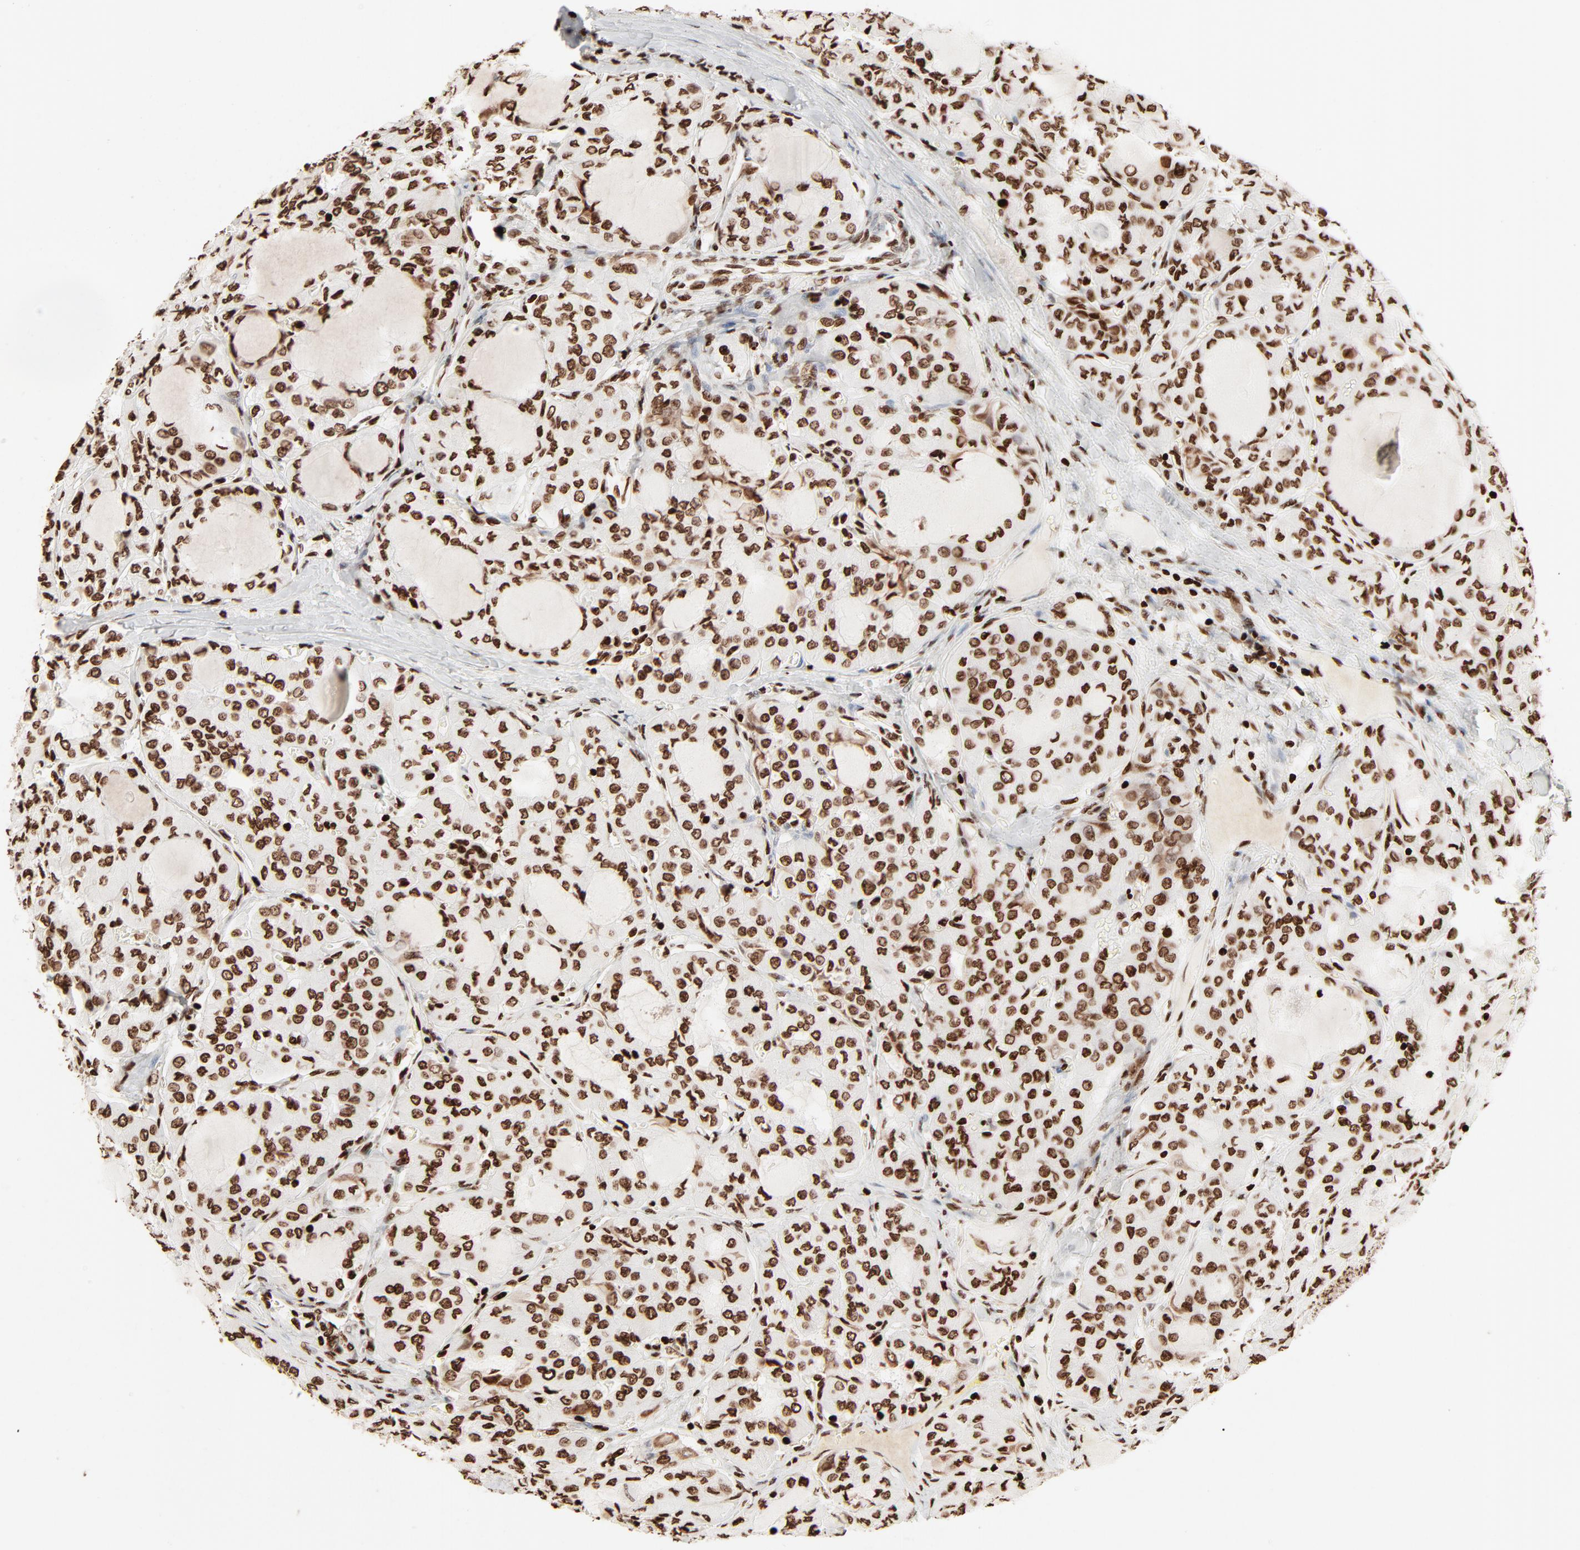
{"staining": {"intensity": "strong", "quantity": ">75%", "location": "nuclear"}, "tissue": "thyroid cancer", "cell_type": "Tumor cells", "image_type": "cancer", "snomed": [{"axis": "morphology", "description": "Papillary adenocarcinoma, NOS"}, {"axis": "topography", "description": "Thyroid gland"}], "caption": "This image exhibits immunohistochemistry staining of papillary adenocarcinoma (thyroid), with high strong nuclear expression in about >75% of tumor cells.", "gene": "HMGB2", "patient": {"sex": "male", "age": 20}}